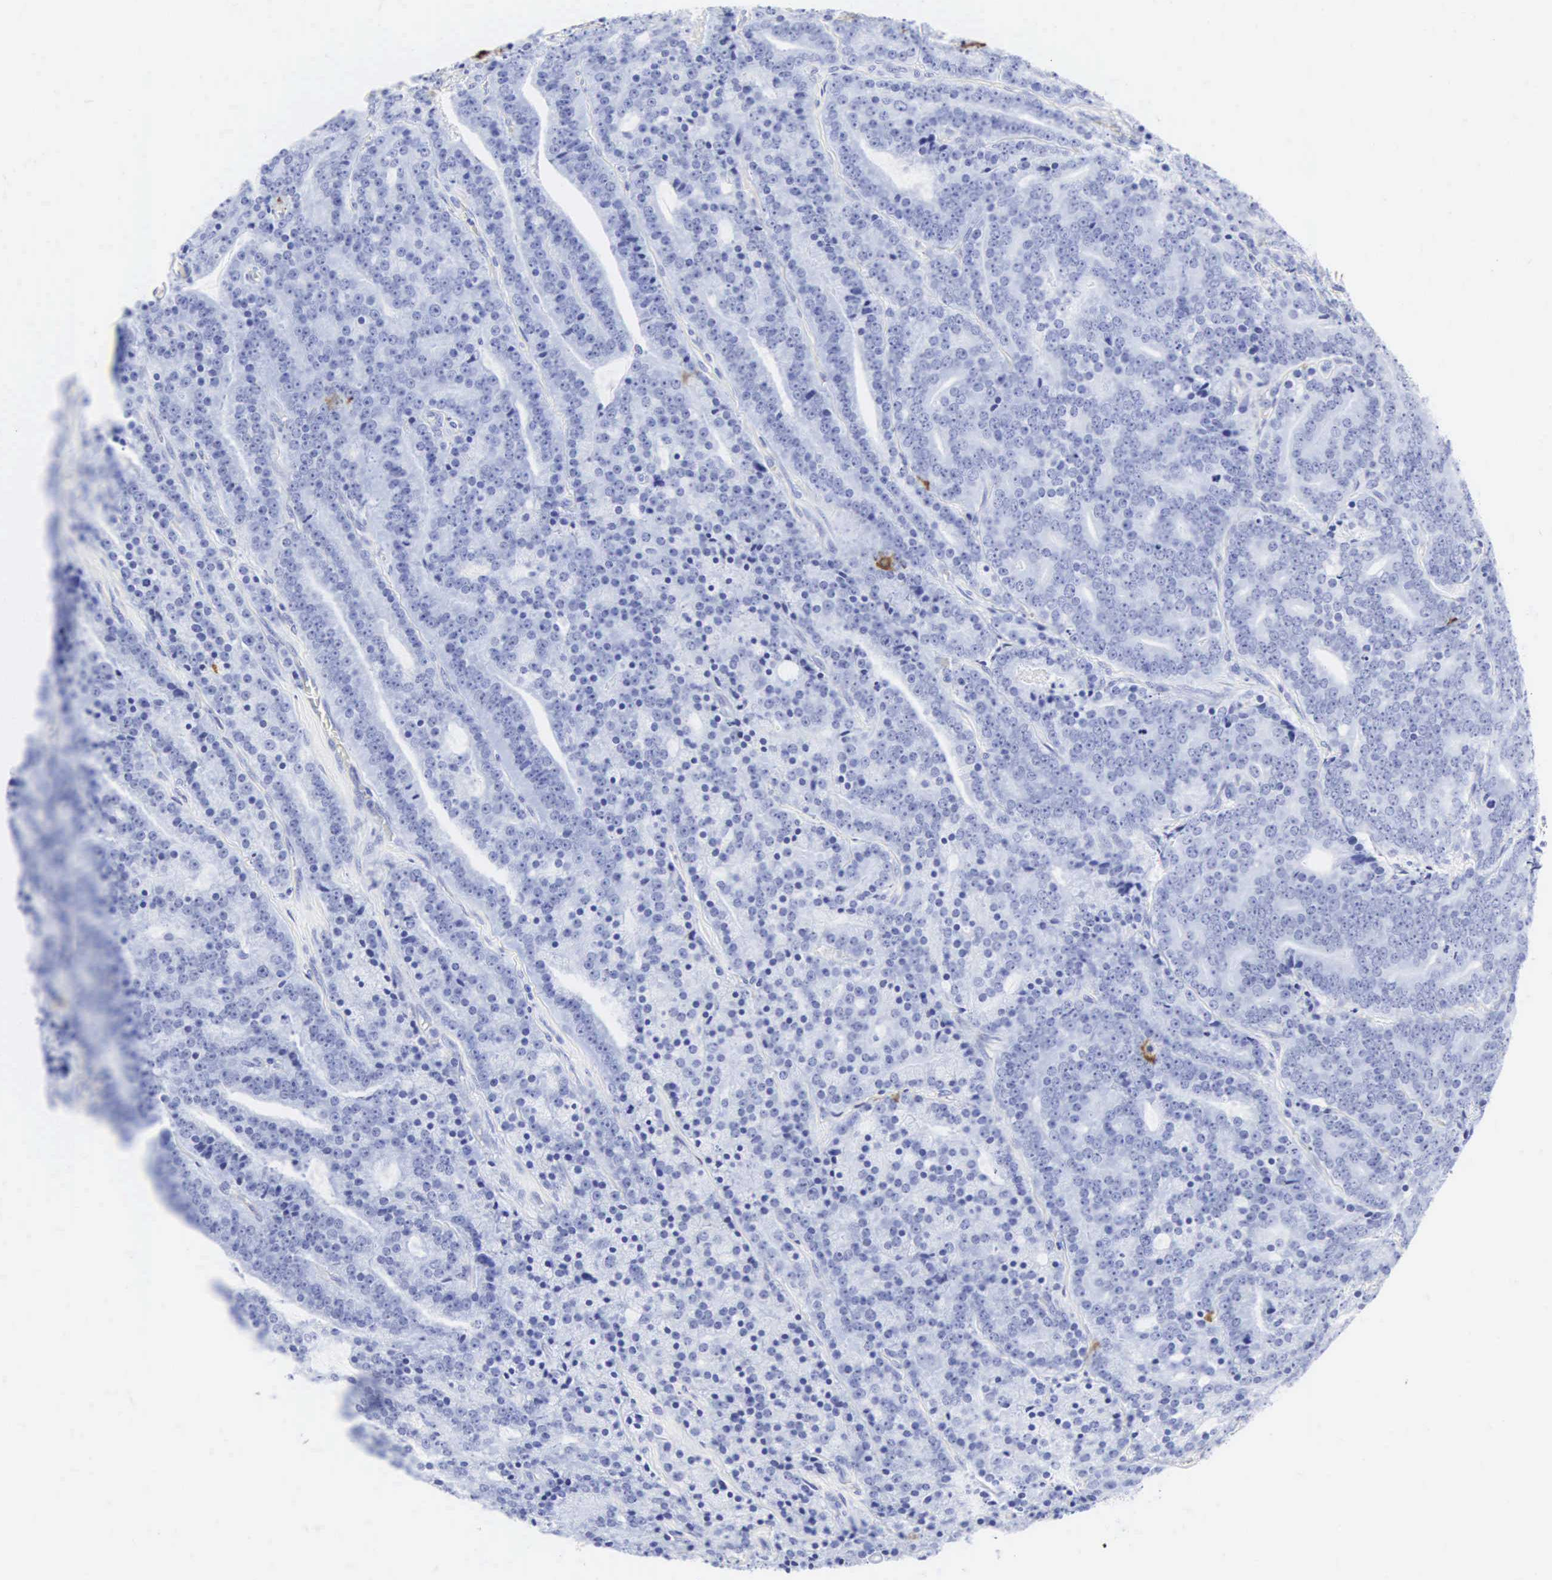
{"staining": {"intensity": "negative", "quantity": "none", "location": "none"}, "tissue": "prostate cancer", "cell_type": "Tumor cells", "image_type": "cancer", "snomed": [{"axis": "morphology", "description": "Adenocarcinoma, Medium grade"}, {"axis": "topography", "description": "Prostate"}], "caption": "IHC micrograph of neoplastic tissue: human prostate cancer (medium-grade adenocarcinoma) stained with DAB shows no significant protein staining in tumor cells.", "gene": "CGB3", "patient": {"sex": "male", "age": 65}}